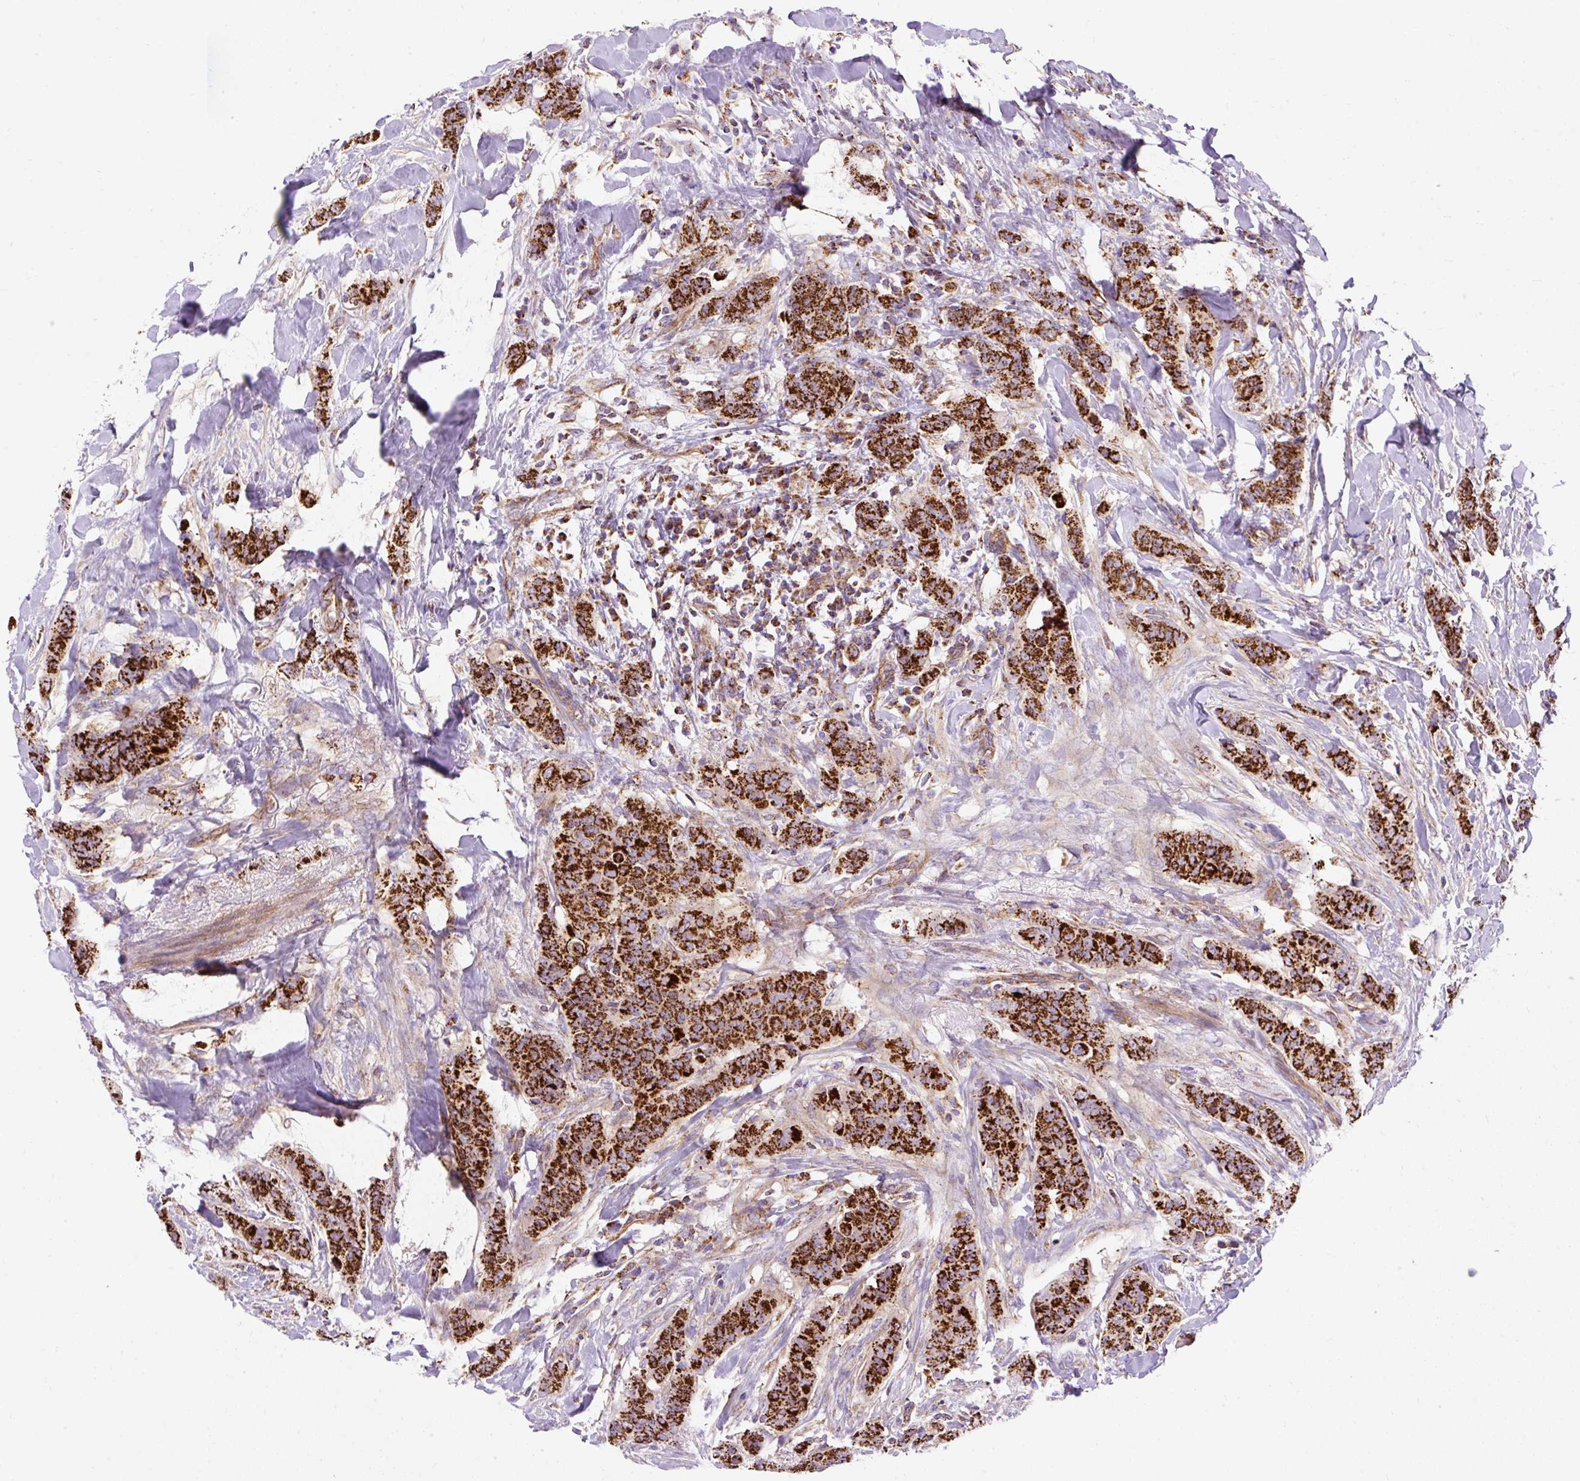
{"staining": {"intensity": "strong", "quantity": ">75%", "location": "cytoplasmic/membranous"}, "tissue": "breast cancer", "cell_type": "Tumor cells", "image_type": "cancer", "snomed": [{"axis": "morphology", "description": "Duct carcinoma"}, {"axis": "topography", "description": "Breast"}], "caption": "Immunohistochemical staining of human intraductal carcinoma (breast) demonstrates high levels of strong cytoplasmic/membranous staining in approximately >75% of tumor cells.", "gene": "CEP290", "patient": {"sex": "female", "age": 40}}